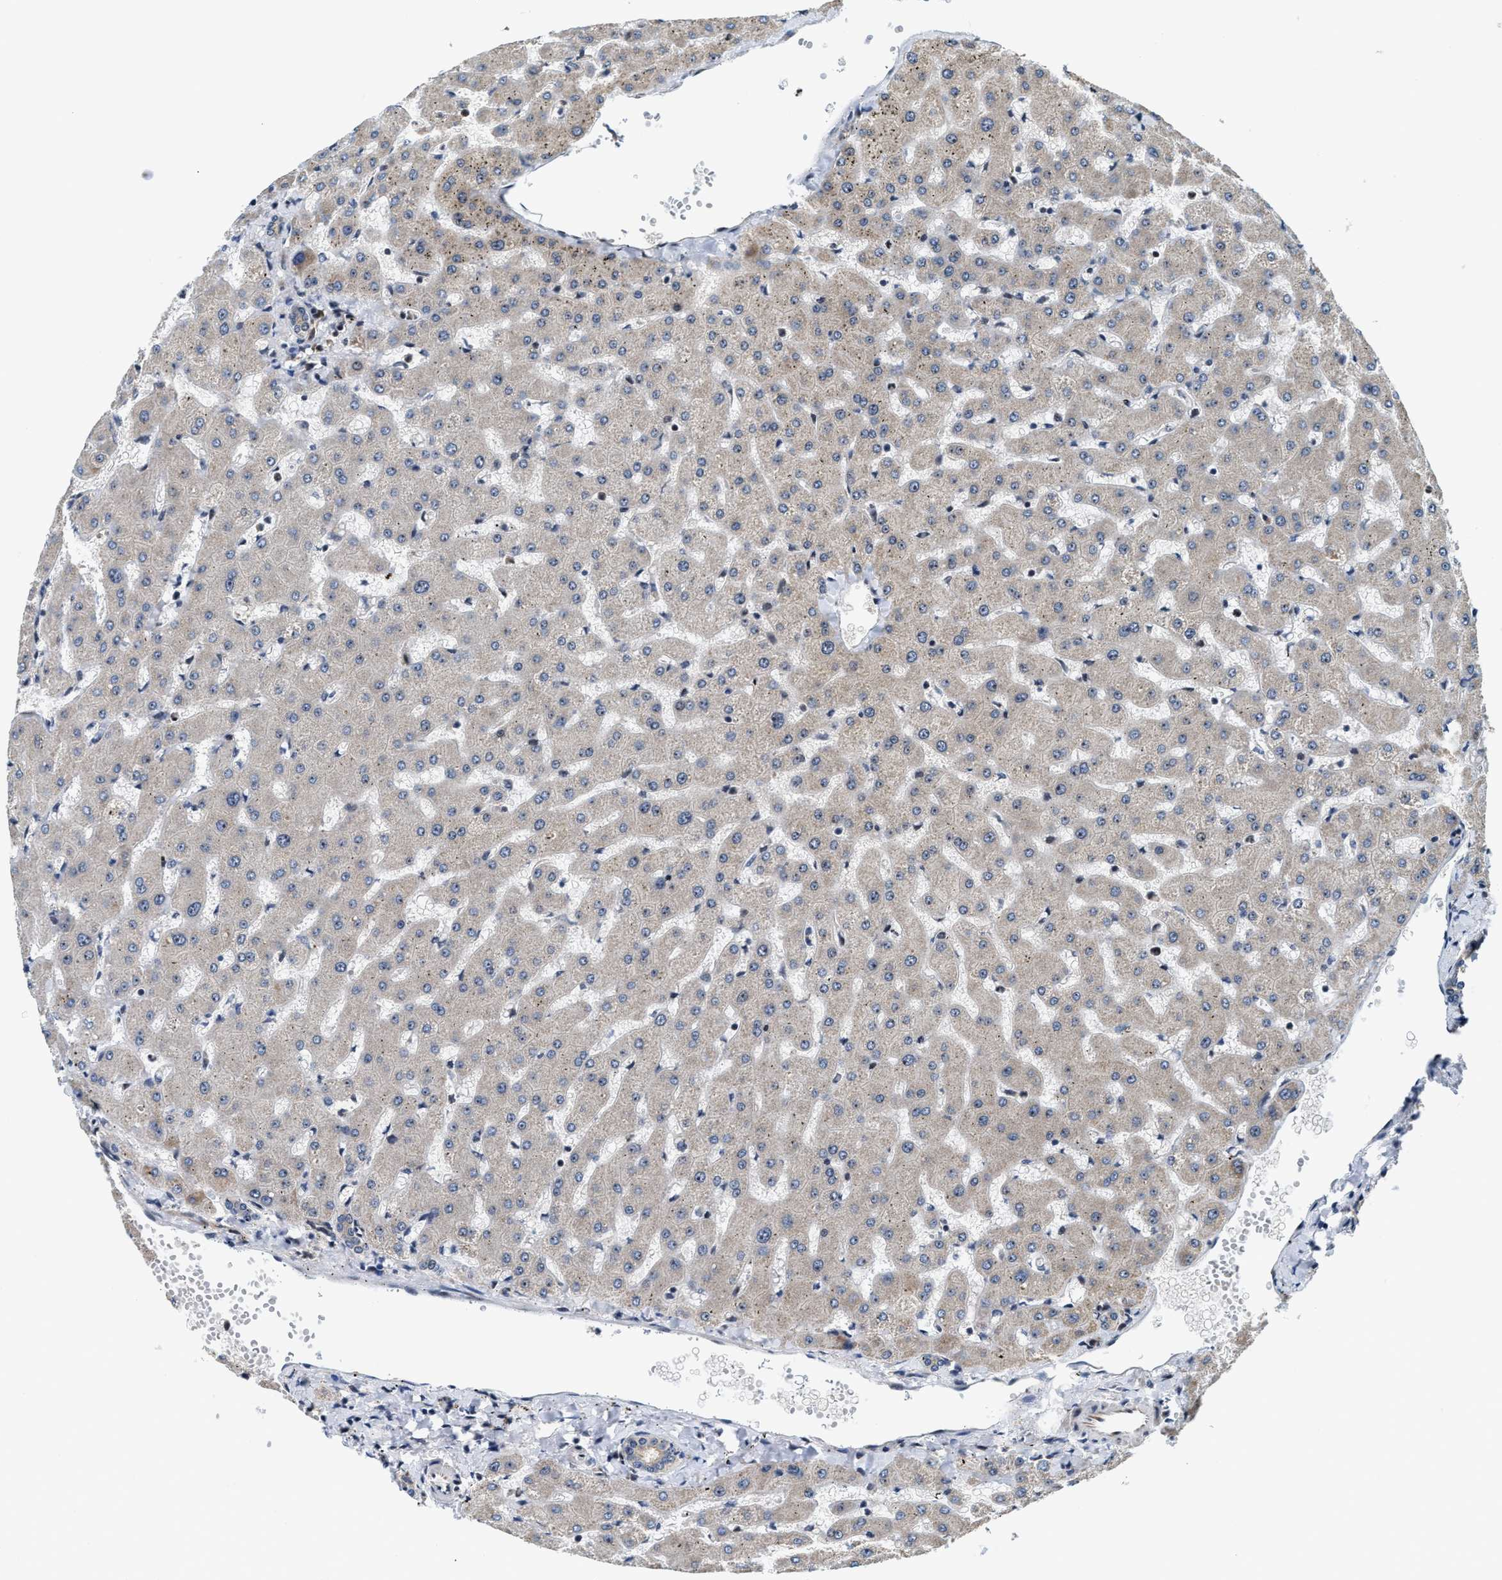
{"staining": {"intensity": "weak", "quantity": "<25%", "location": "cytoplasmic/membranous"}, "tissue": "liver", "cell_type": "Cholangiocytes", "image_type": "normal", "snomed": [{"axis": "morphology", "description": "Normal tissue, NOS"}, {"axis": "topography", "description": "Liver"}], "caption": "DAB immunohistochemical staining of unremarkable human liver displays no significant expression in cholangiocytes.", "gene": "ALDH3A2", "patient": {"sex": "female", "age": 63}}